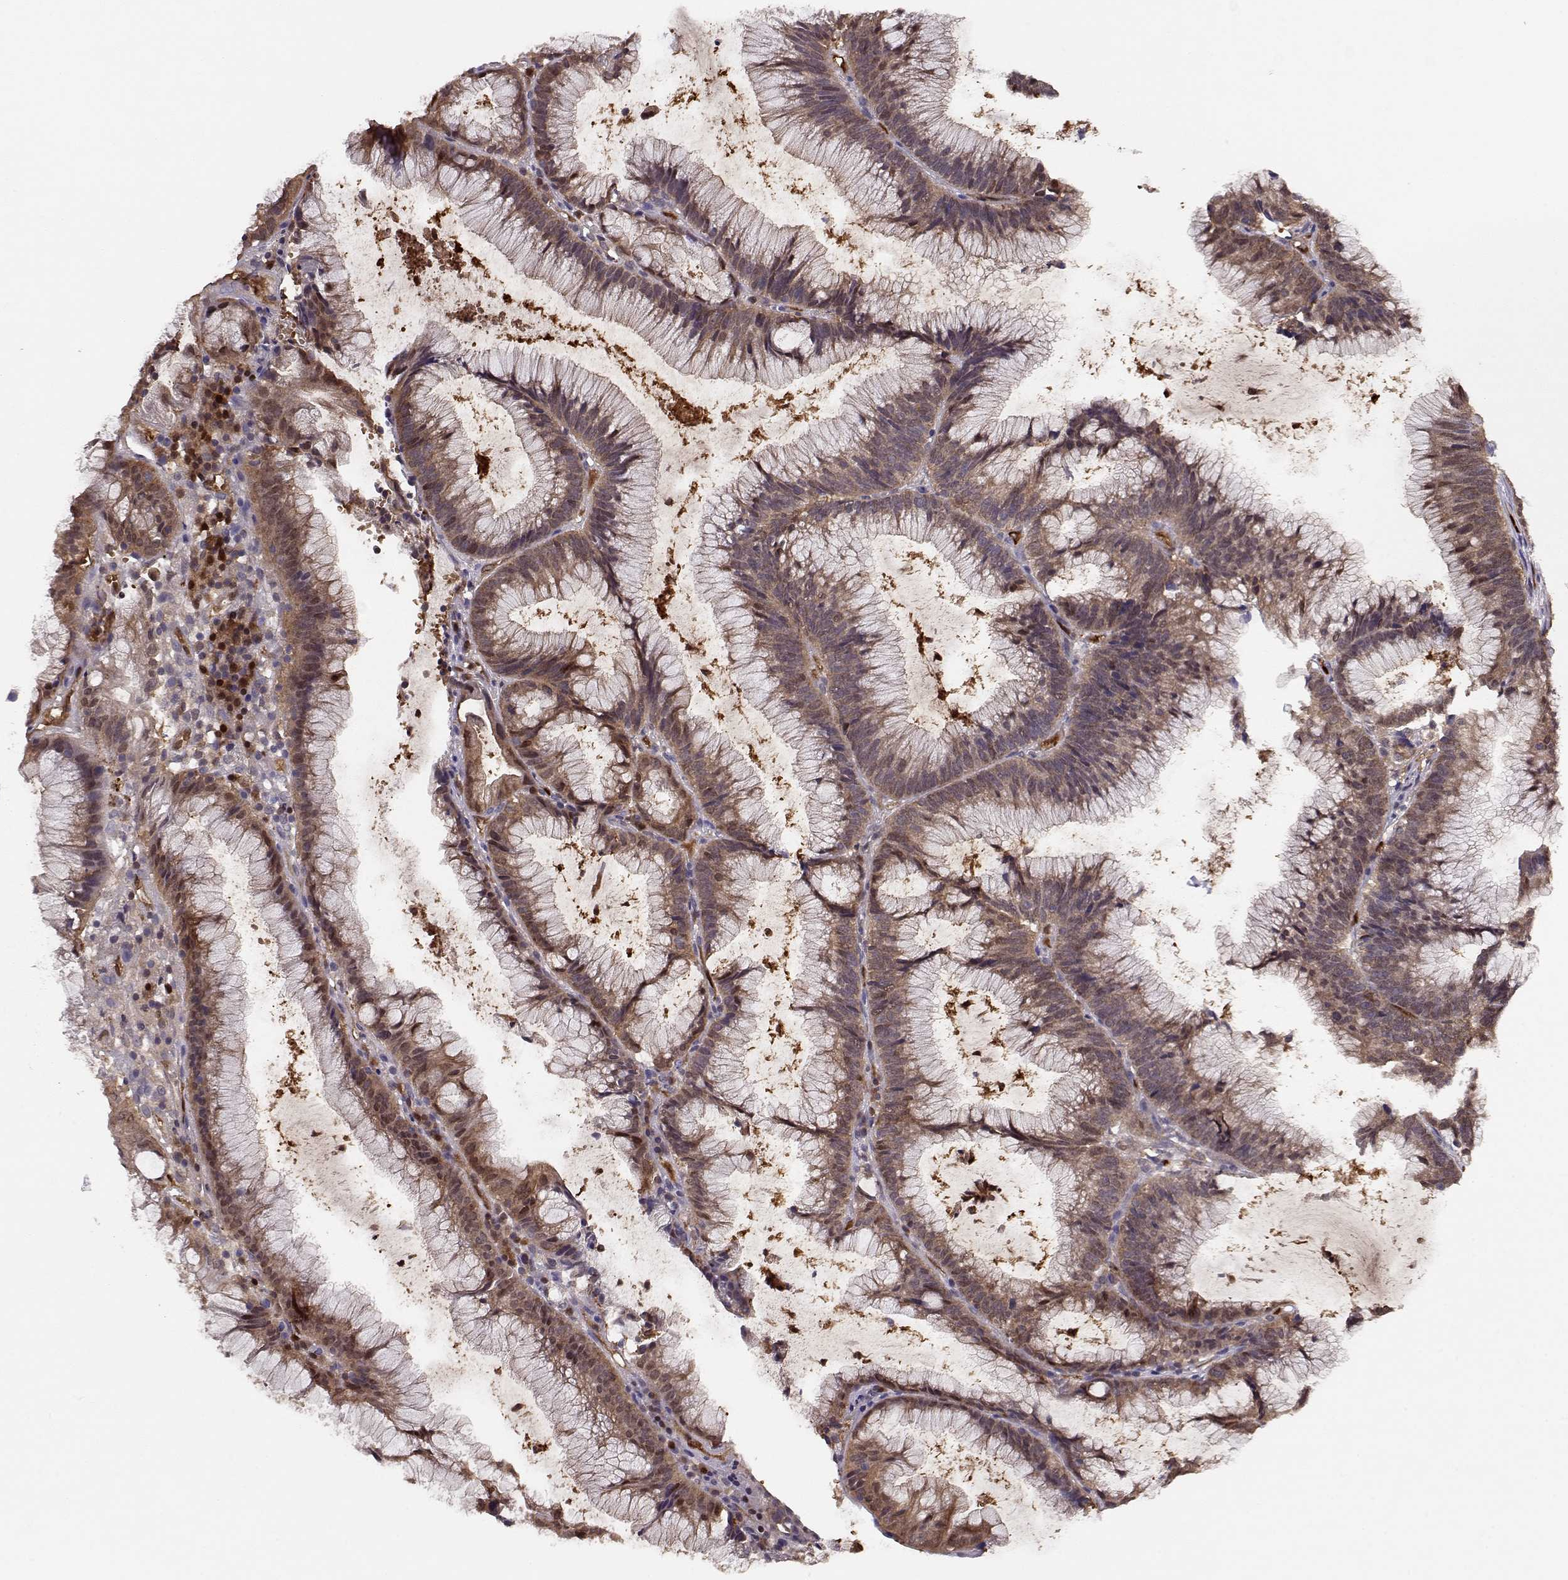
{"staining": {"intensity": "weak", "quantity": ">75%", "location": "cytoplasmic/membranous"}, "tissue": "colorectal cancer", "cell_type": "Tumor cells", "image_type": "cancer", "snomed": [{"axis": "morphology", "description": "Adenocarcinoma, NOS"}, {"axis": "topography", "description": "Colon"}], "caption": "This micrograph shows colorectal adenocarcinoma stained with immunohistochemistry to label a protein in brown. The cytoplasmic/membranous of tumor cells show weak positivity for the protein. Nuclei are counter-stained blue.", "gene": "PNP", "patient": {"sex": "female", "age": 78}}